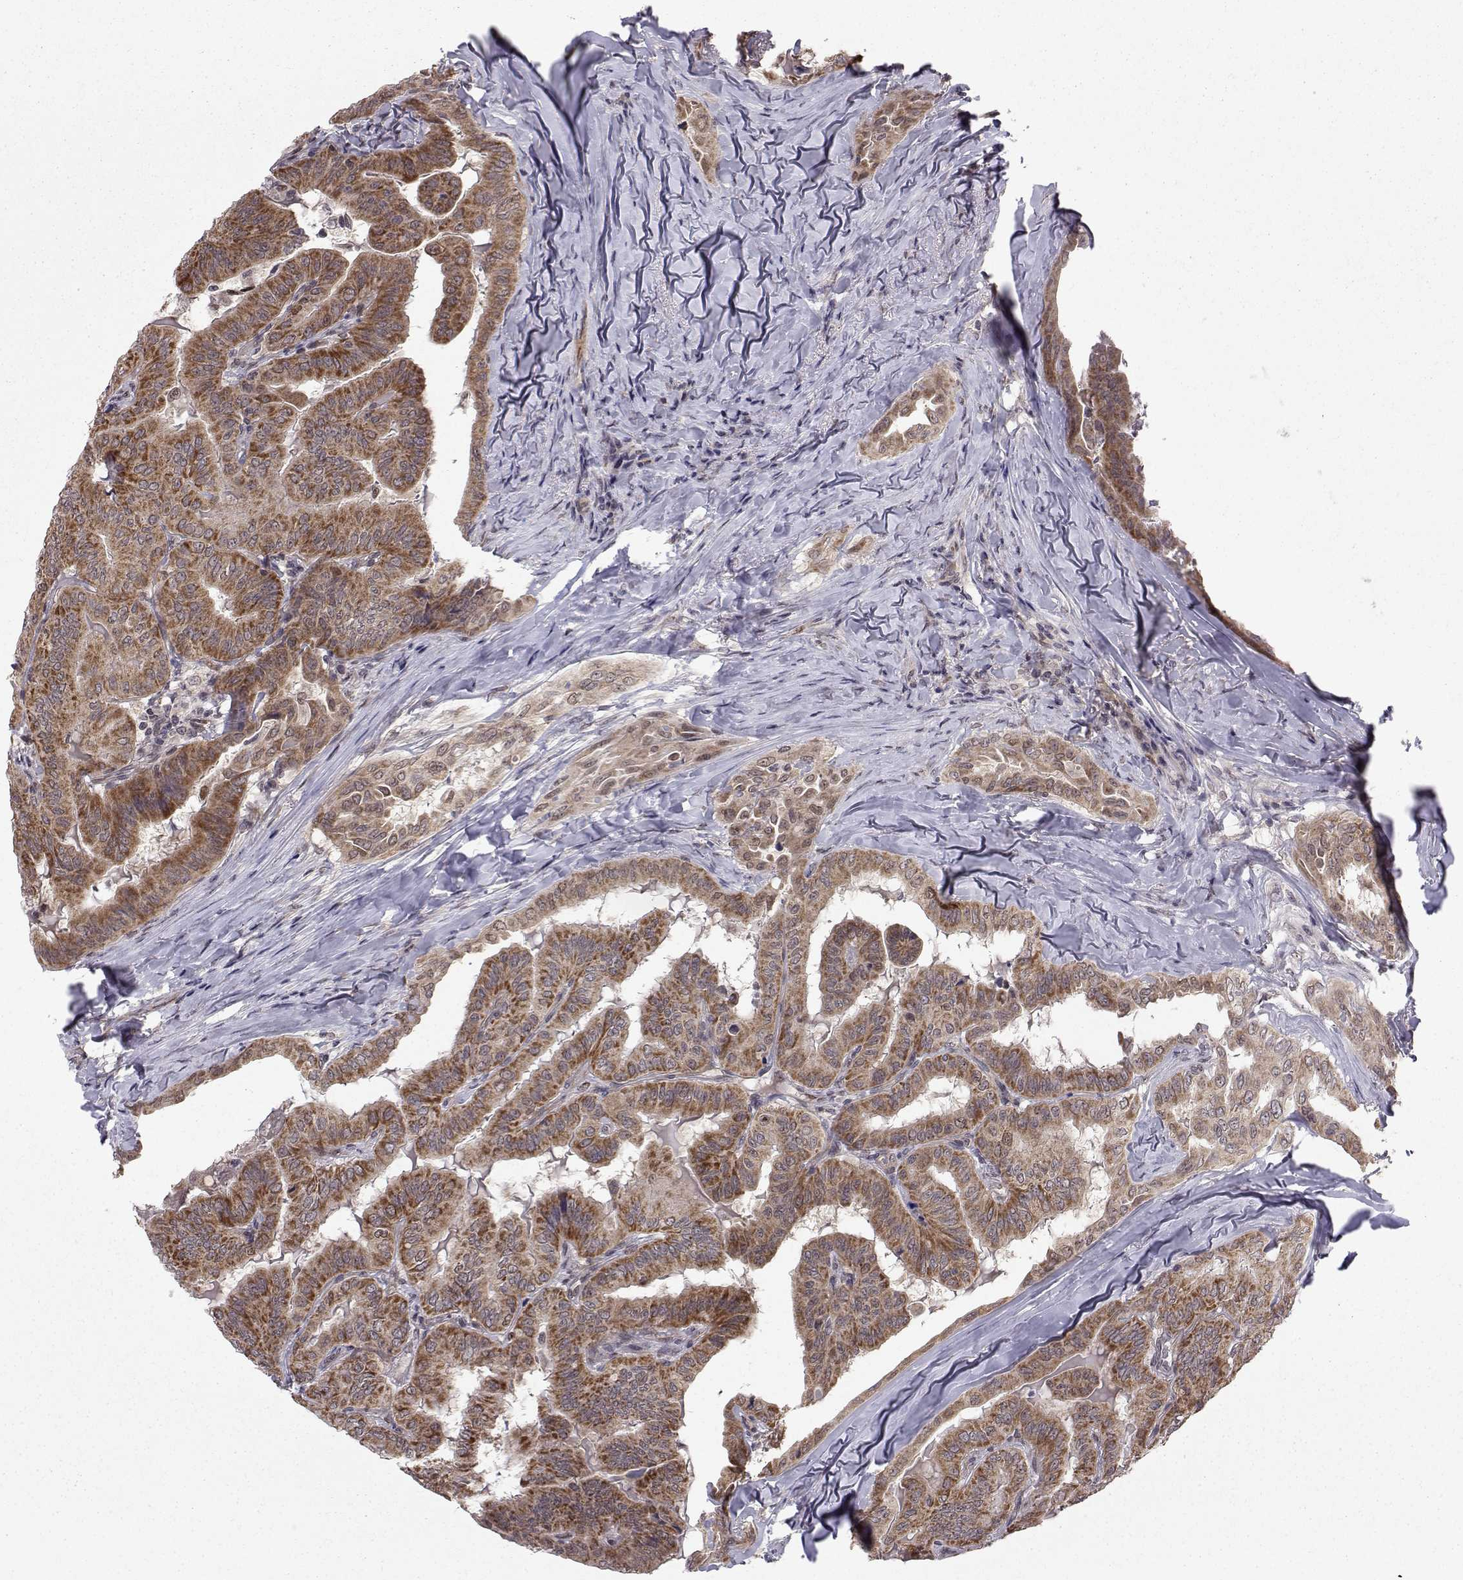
{"staining": {"intensity": "strong", "quantity": ">75%", "location": "cytoplasmic/membranous"}, "tissue": "thyroid cancer", "cell_type": "Tumor cells", "image_type": "cancer", "snomed": [{"axis": "morphology", "description": "Papillary adenocarcinoma, NOS"}, {"axis": "topography", "description": "Thyroid gland"}], "caption": "Thyroid cancer (papillary adenocarcinoma) tissue demonstrates strong cytoplasmic/membranous positivity in about >75% of tumor cells", "gene": "PKN2", "patient": {"sex": "female", "age": 68}}